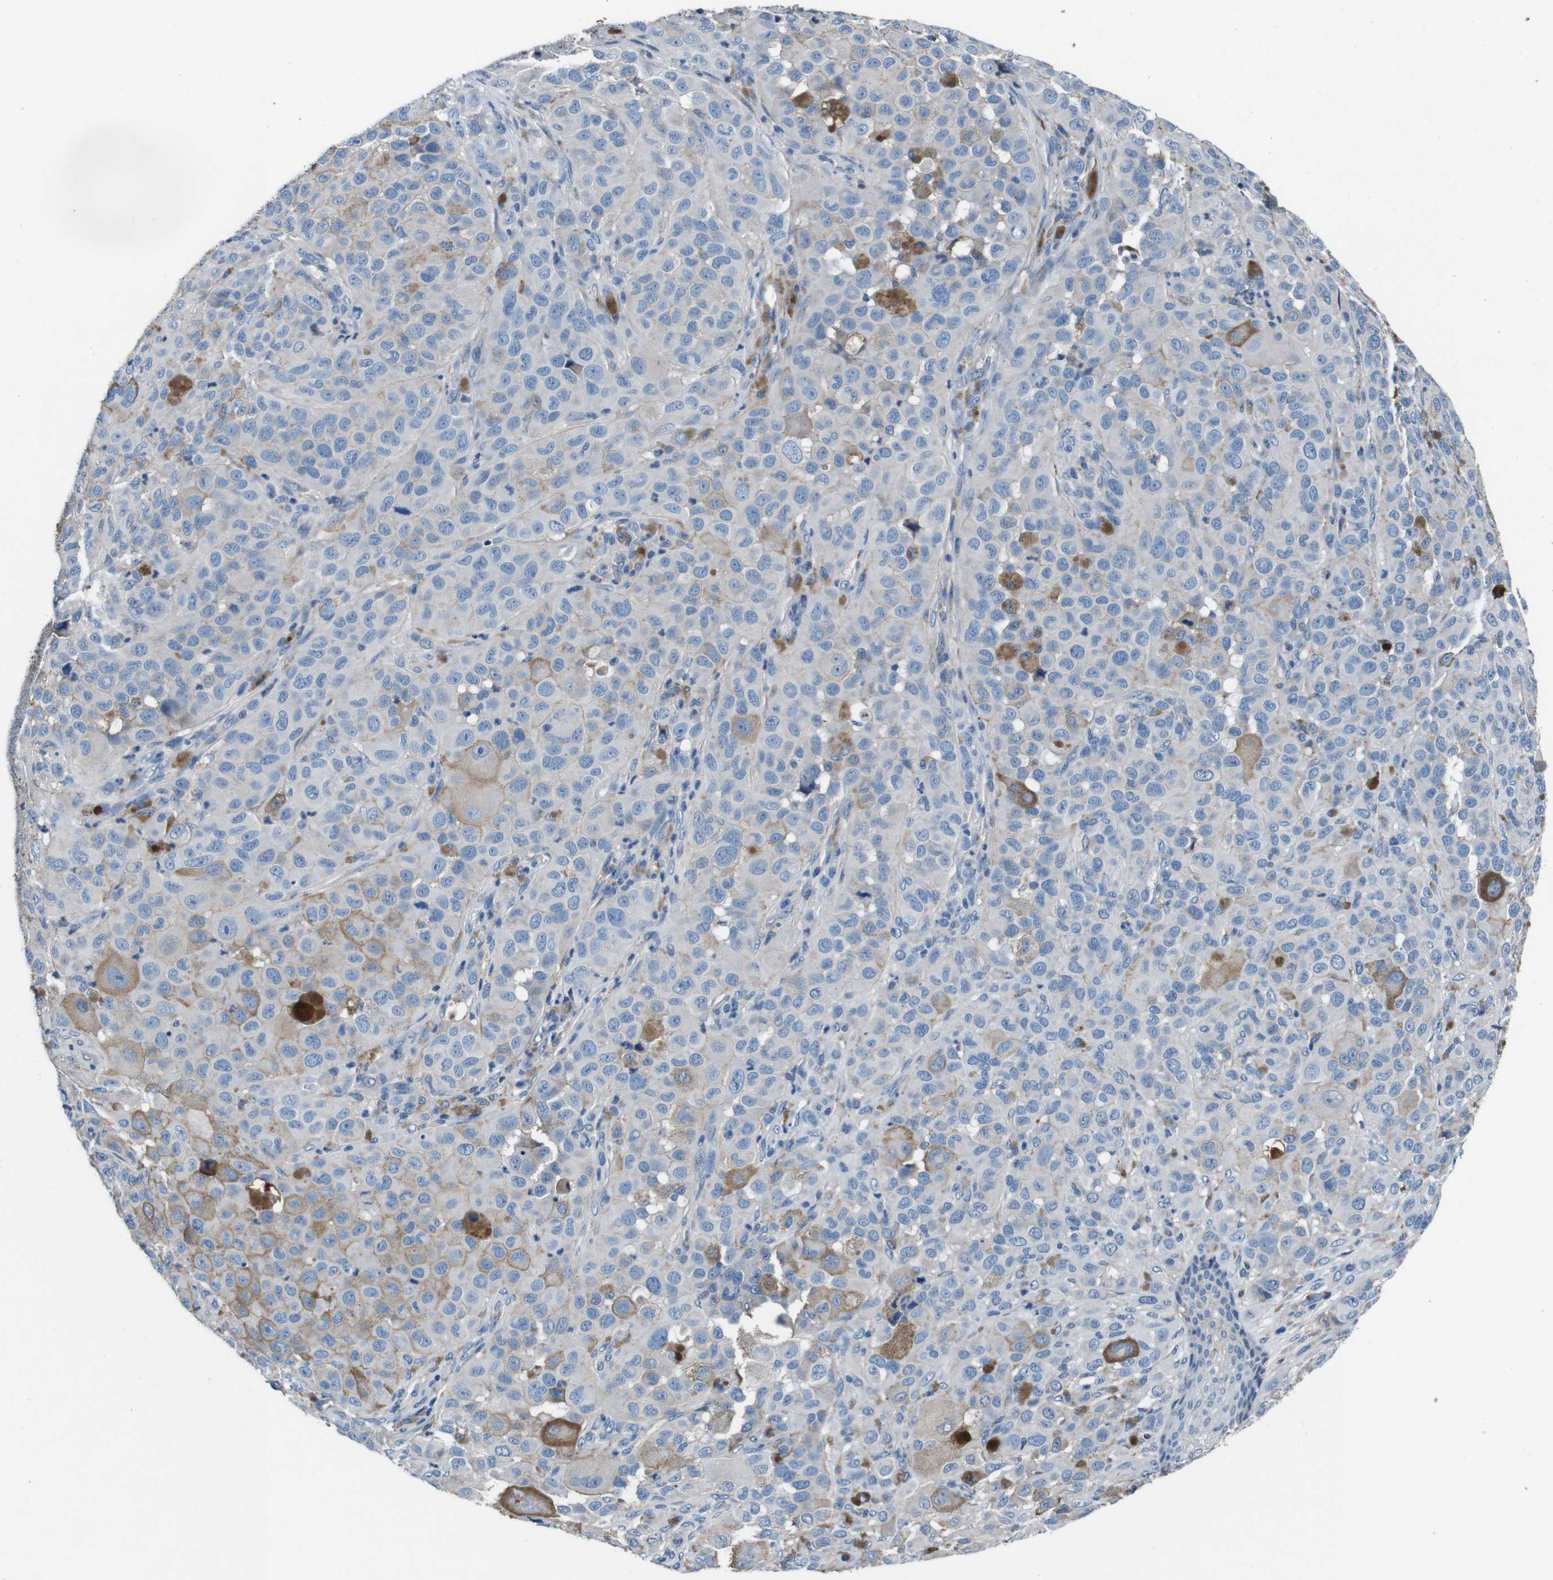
{"staining": {"intensity": "weak", "quantity": "25%-75%", "location": "cytoplasmic/membranous"}, "tissue": "melanoma", "cell_type": "Tumor cells", "image_type": "cancer", "snomed": [{"axis": "morphology", "description": "Malignant melanoma, NOS"}, {"axis": "topography", "description": "Skin"}], "caption": "Weak cytoplasmic/membranous positivity is identified in approximately 25%-75% of tumor cells in melanoma.", "gene": "LEP", "patient": {"sex": "male", "age": 96}}